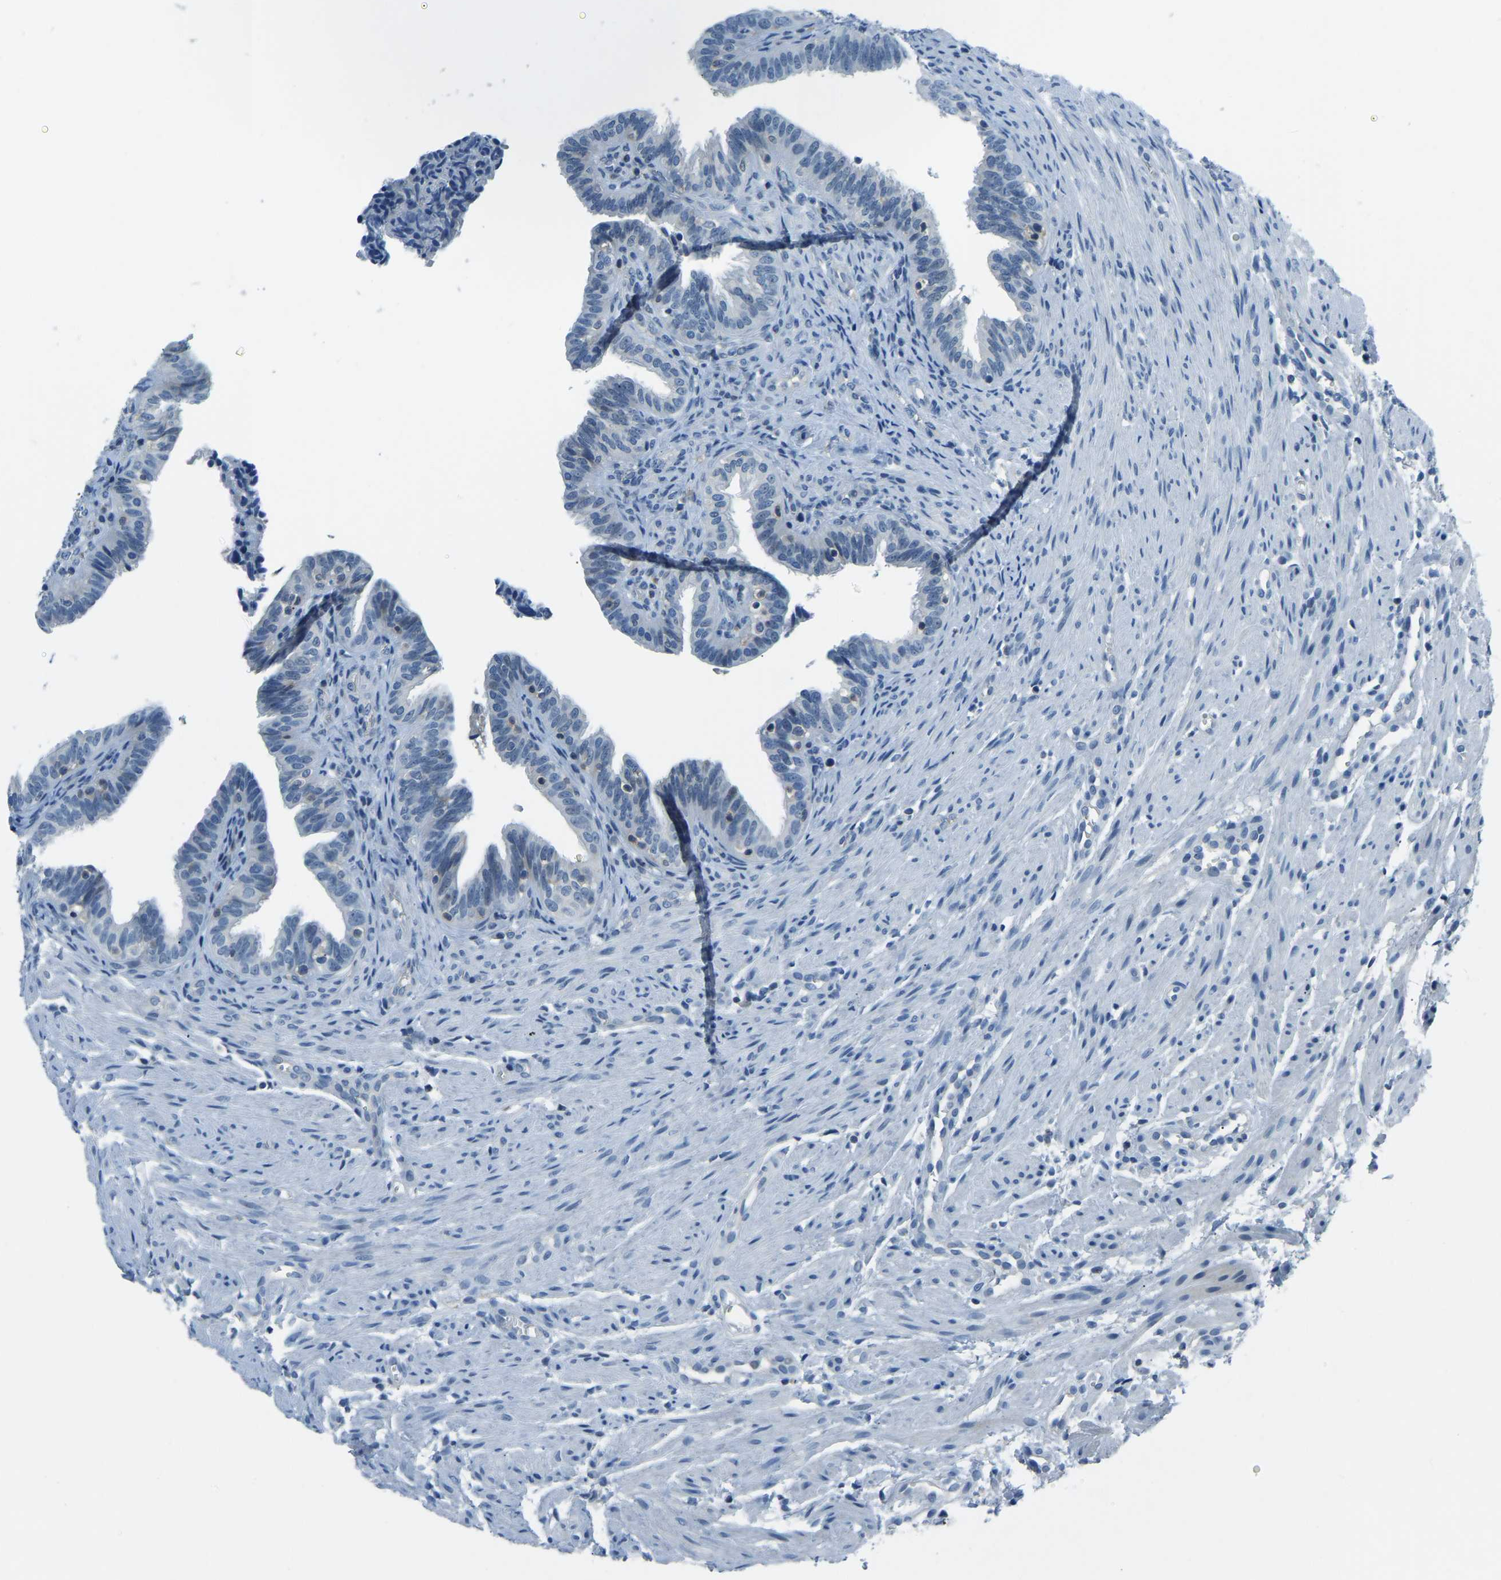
{"staining": {"intensity": "negative", "quantity": "none", "location": "none"}, "tissue": "fallopian tube", "cell_type": "Glandular cells", "image_type": "normal", "snomed": [{"axis": "morphology", "description": "Normal tissue, NOS"}, {"axis": "topography", "description": "Fallopian tube"}, {"axis": "topography", "description": "Placenta"}], "caption": "Fallopian tube stained for a protein using IHC exhibits no staining glandular cells.", "gene": "XIRP1", "patient": {"sex": "female", "age": 34}}